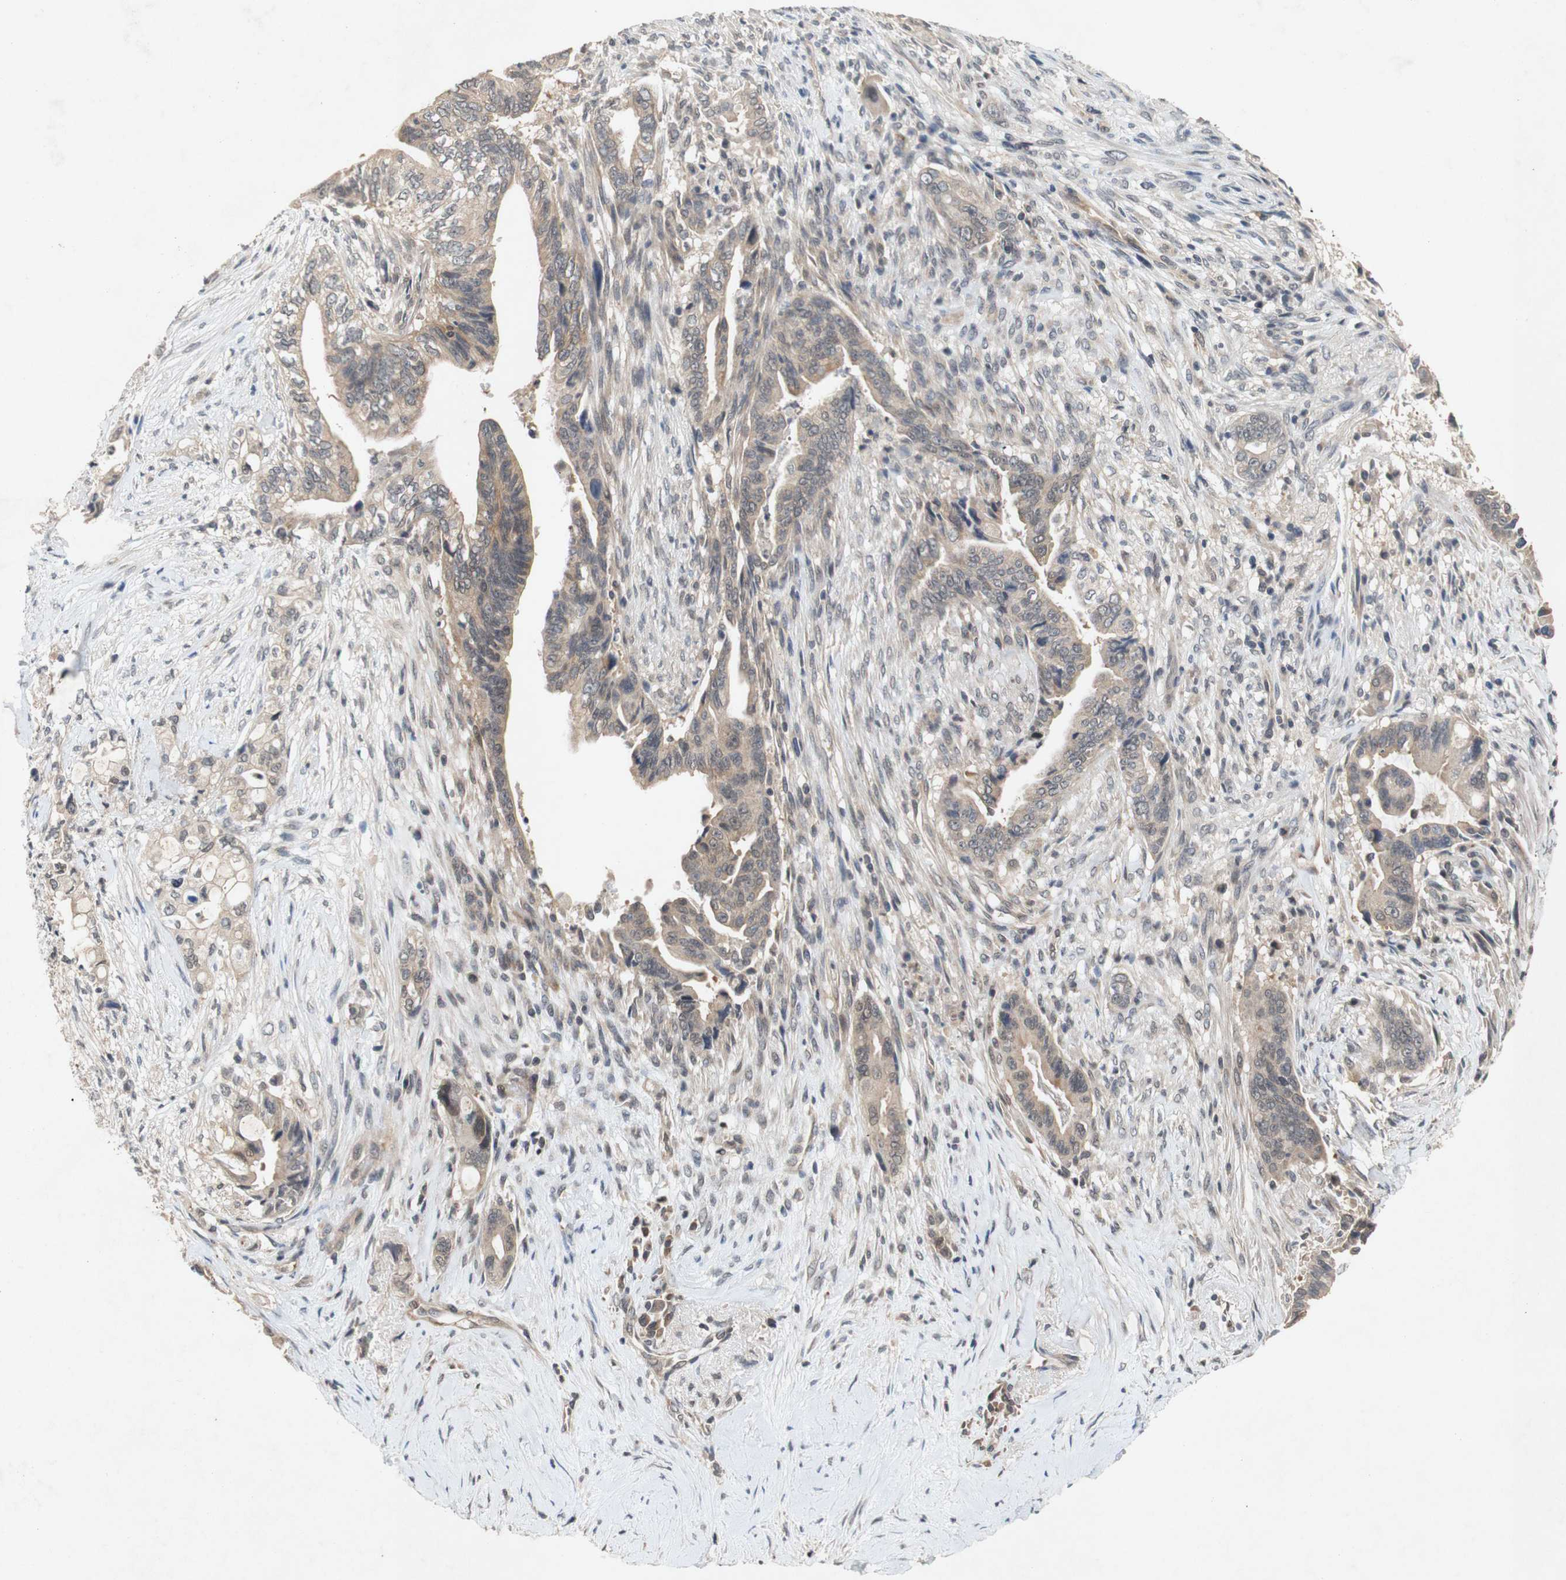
{"staining": {"intensity": "weak", "quantity": ">75%", "location": "cytoplasmic/membranous"}, "tissue": "pancreatic cancer", "cell_type": "Tumor cells", "image_type": "cancer", "snomed": [{"axis": "morphology", "description": "Adenocarcinoma, NOS"}, {"axis": "topography", "description": "Pancreas"}], "caption": "Tumor cells display weak cytoplasmic/membranous staining in about >75% of cells in pancreatic adenocarcinoma. The protein is shown in brown color, while the nuclei are stained blue.", "gene": "PIN1", "patient": {"sex": "male", "age": 70}}